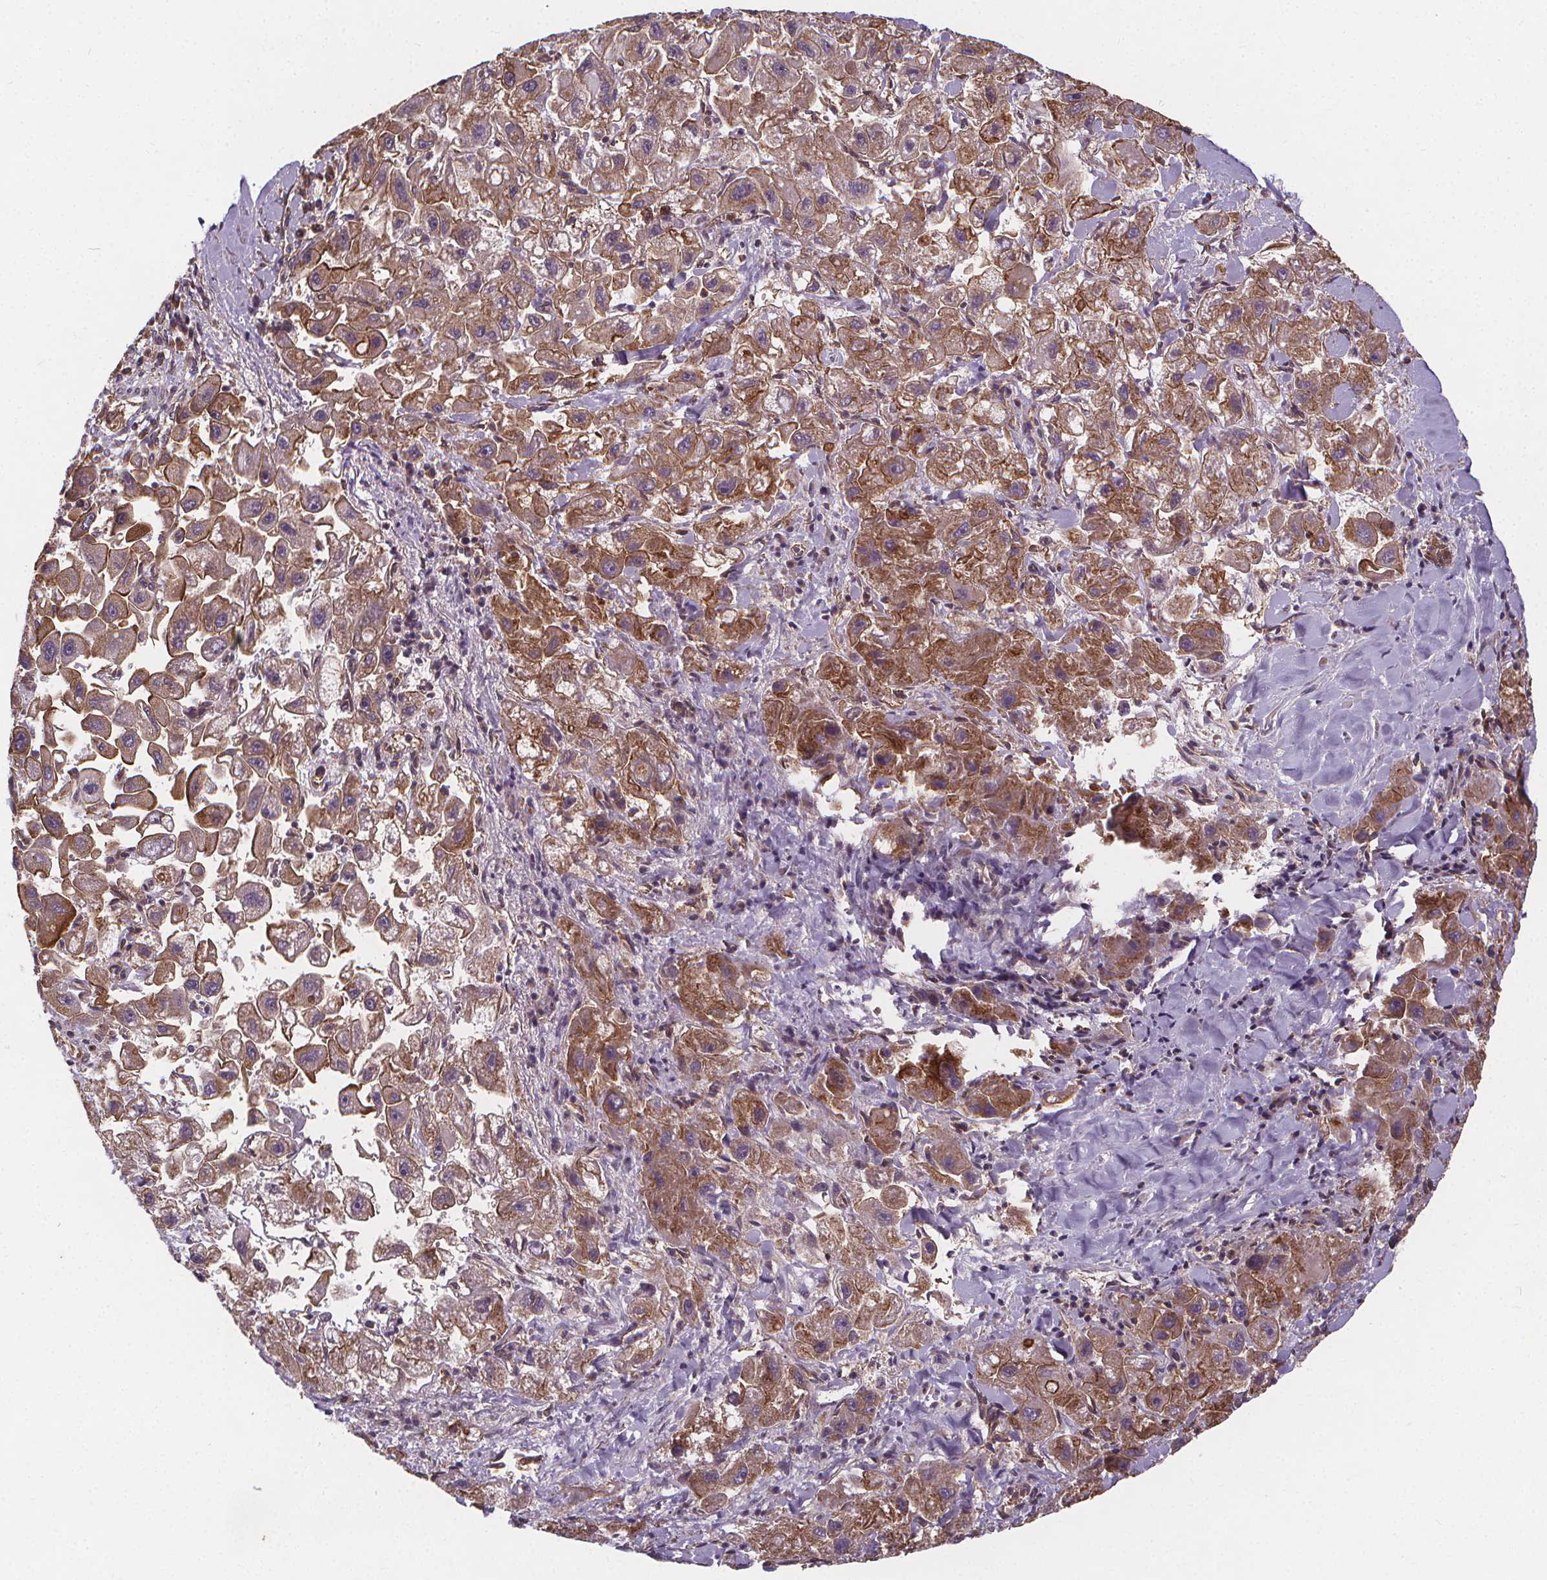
{"staining": {"intensity": "moderate", "quantity": ">75%", "location": "cytoplasmic/membranous"}, "tissue": "liver cancer", "cell_type": "Tumor cells", "image_type": "cancer", "snomed": [{"axis": "morphology", "description": "Carcinoma, Hepatocellular, NOS"}, {"axis": "topography", "description": "Liver"}], "caption": "There is medium levels of moderate cytoplasmic/membranous staining in tumor cells of liver cancer (hepatocellular carcinoma), as demonstrated by immunohistochemical staining (brown color).", "gene": "CLINT1", "patient": {"sex": "male", "age": 24}}